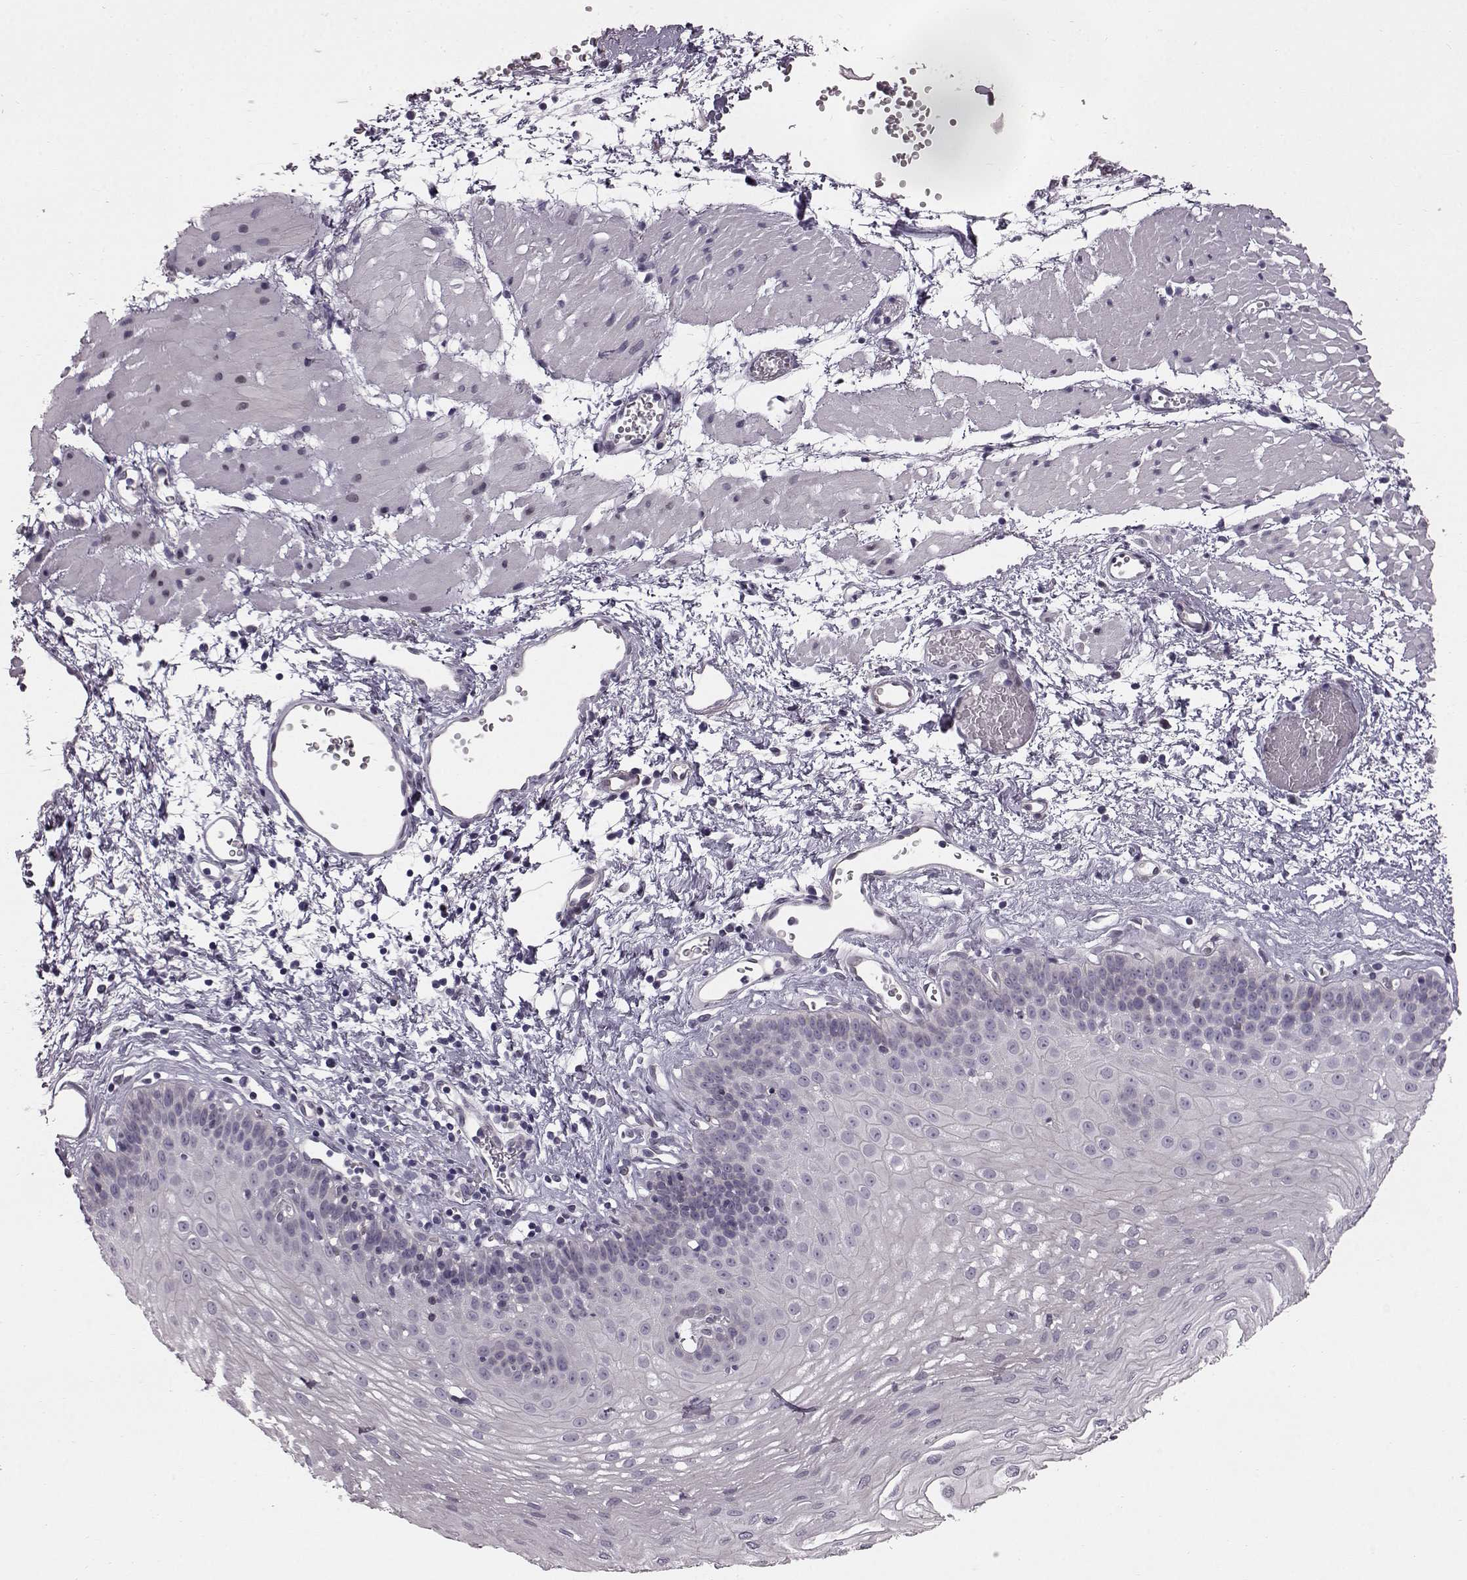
{"staining": {"intensity": "negative", "quantity": "none", "location": "none"}, "tissue": "esophagus", "cell_type": "Squamous epithelial cells", "image_type": "normal", "snomed": [{"axis": "morphology", "description": "Normal tissue, NOS"}, {"axis": "topography", "description": "Esophagus"}], "caption": "This is a micrograph of immunohistochemistry staining of unremarkable esophagus, which shows no positivity in squamous epithelial cells.", "gene": "TCHHL1", "patient": {"sex": "female", "age": 62}}